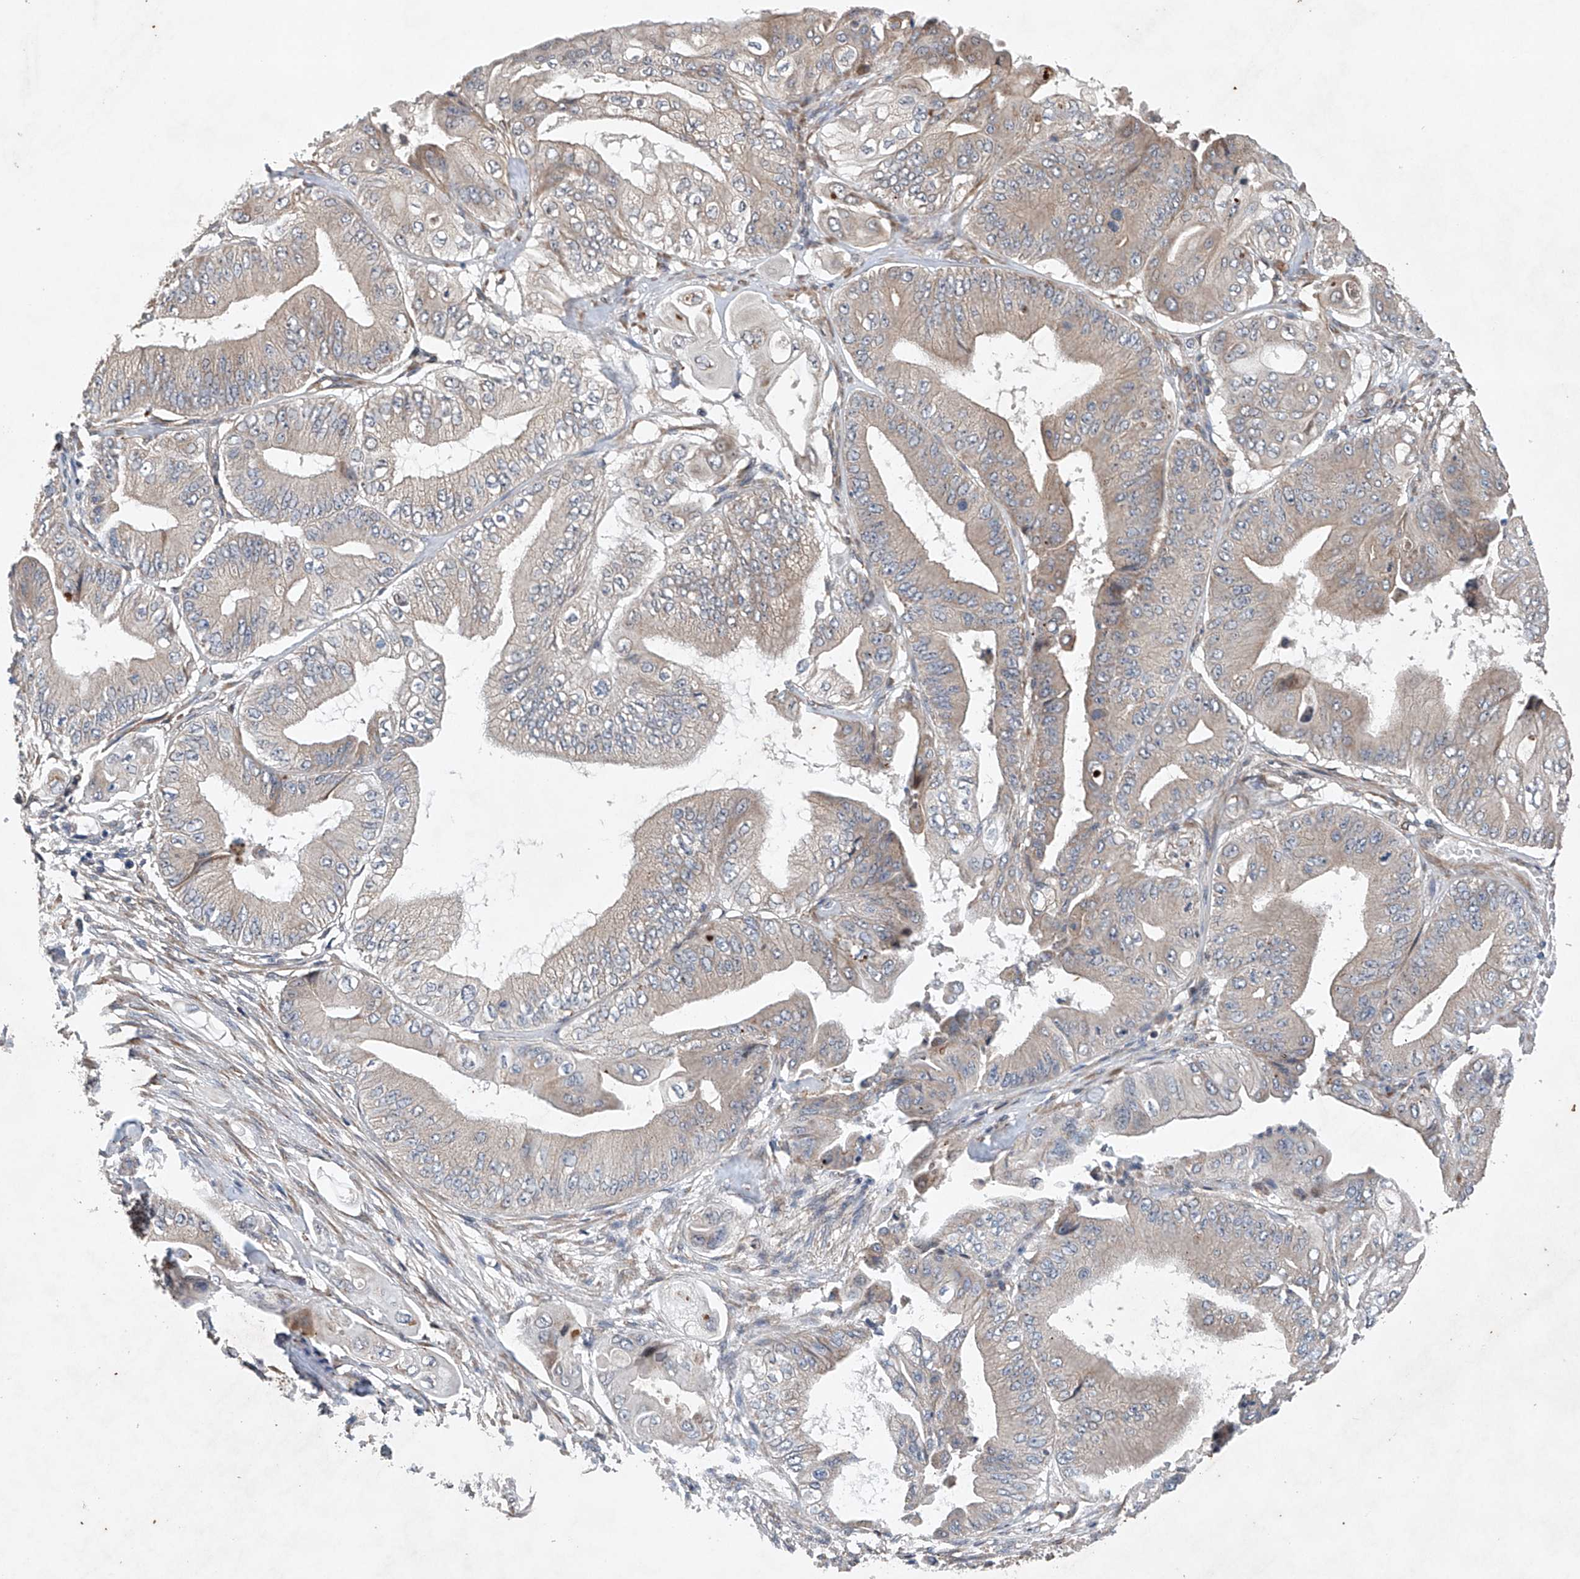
{"staining": {"intensity": "negative", "quantity": "none", "location": "none"}, "tissue": "pancreatic cancer", "cell_type": "Tumor cells", "image_type": "cancer", "snomed": [{"axis": "morphology", "description": "Adenocarcinoma, NOS"}, {"axis": "topography", "description": "Pancreas"}], "caption": "This is an immunohistochemistry micrograph of human pancreatic cancer. There is no staining in tumor cells.", "gene": "CEP85L", "patient": {"sex": "female", "age": 77}}